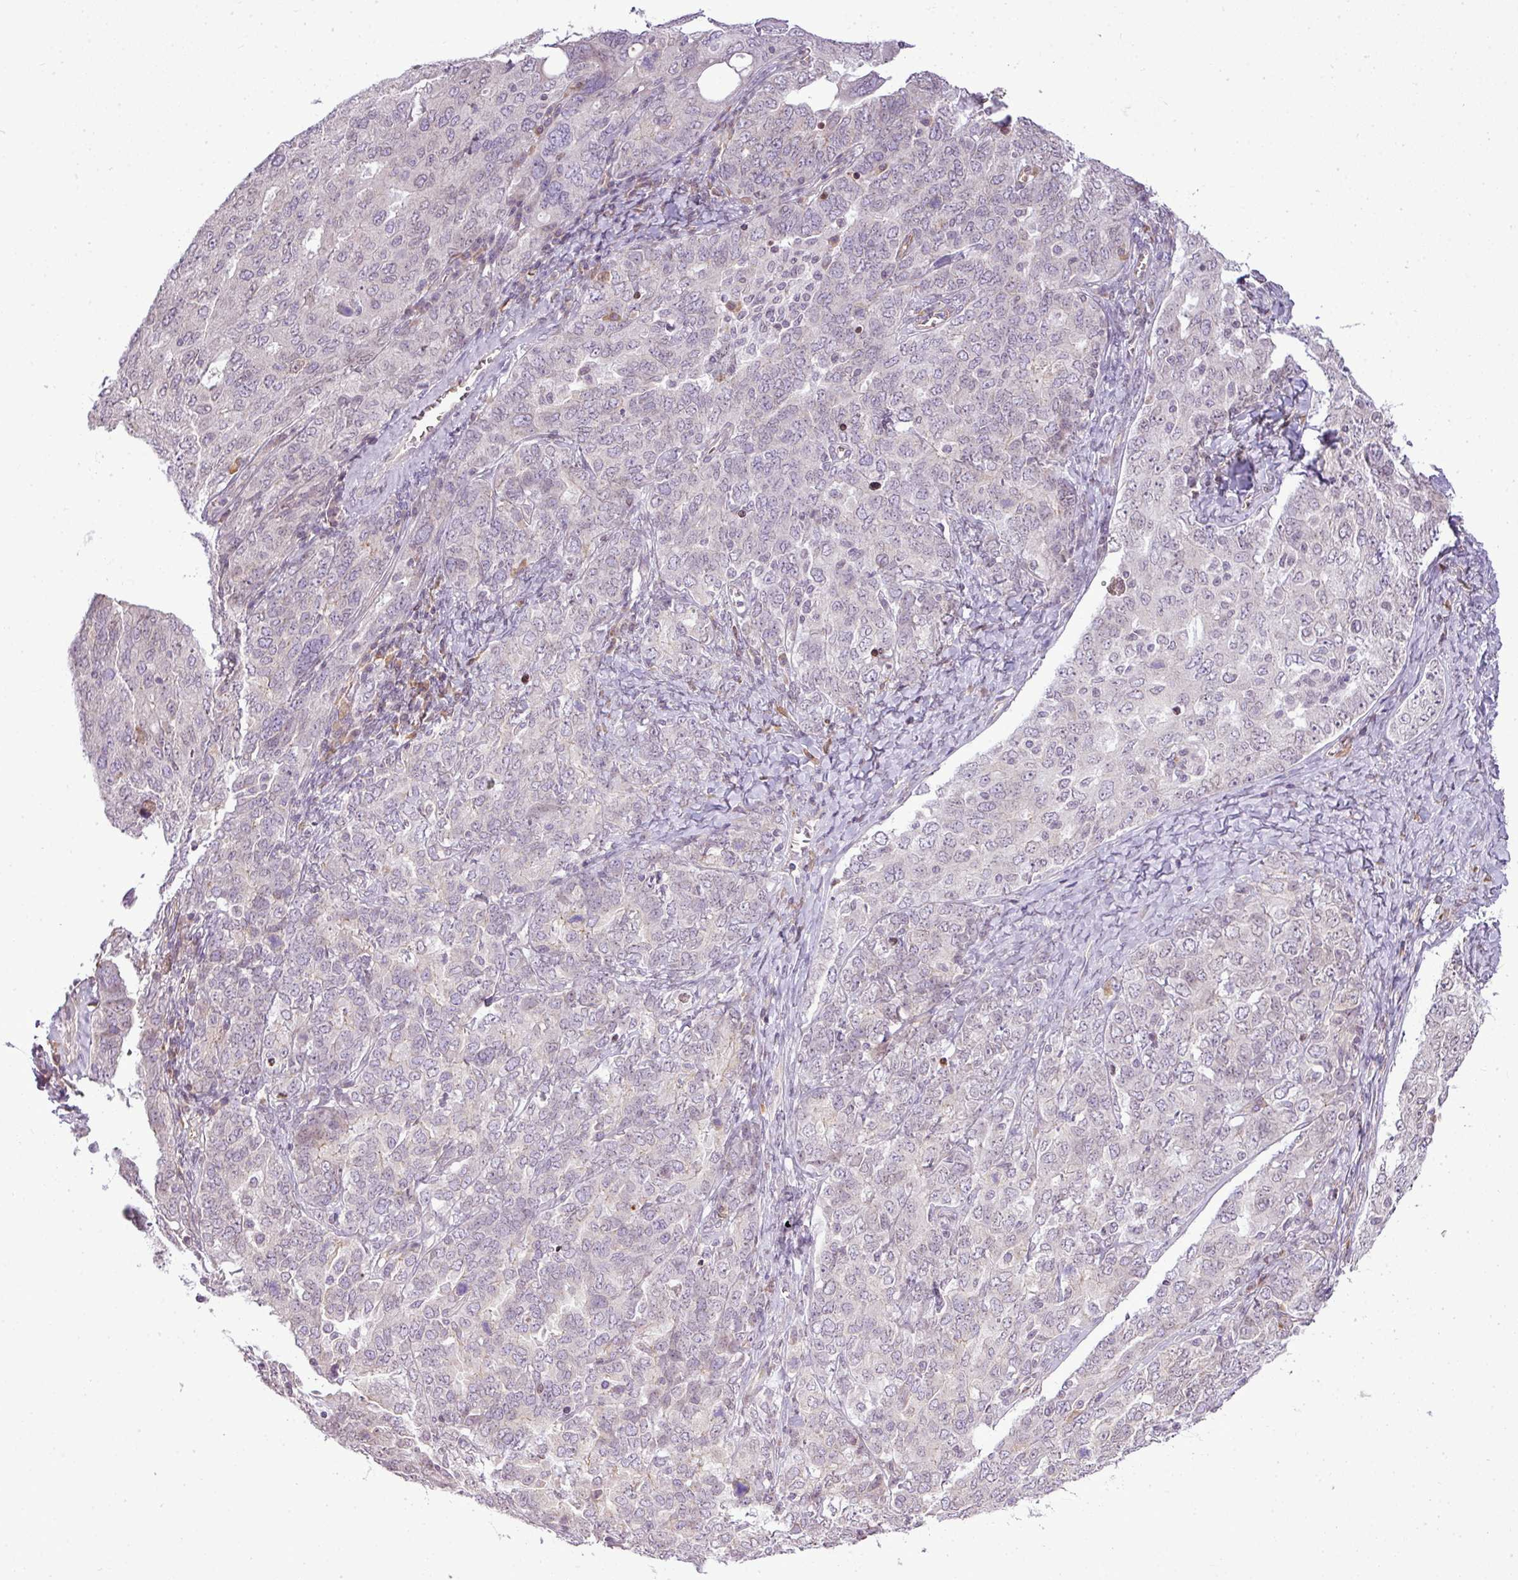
{"staining": {"intensity": "negative", "quantity": "none", "location": "none"}, "tissue": "ovarian cancer", "cell_type": "Tumor cells", "image_type": "cancer", "snomed": [{"axis": "morphology", "description": "Carcinoma, endometroid"}, {"axis": "topography", "description": "Ovary"}], "caption": "Immunohistochemistry of human ovarian endometroid carcinoma displays no expression in tumor cells. (Immunohistochemistry (ihc), brightfield microscopy, high magnification).", "gene": "COX18", "patient": {"sex": "female", "age": 62}}